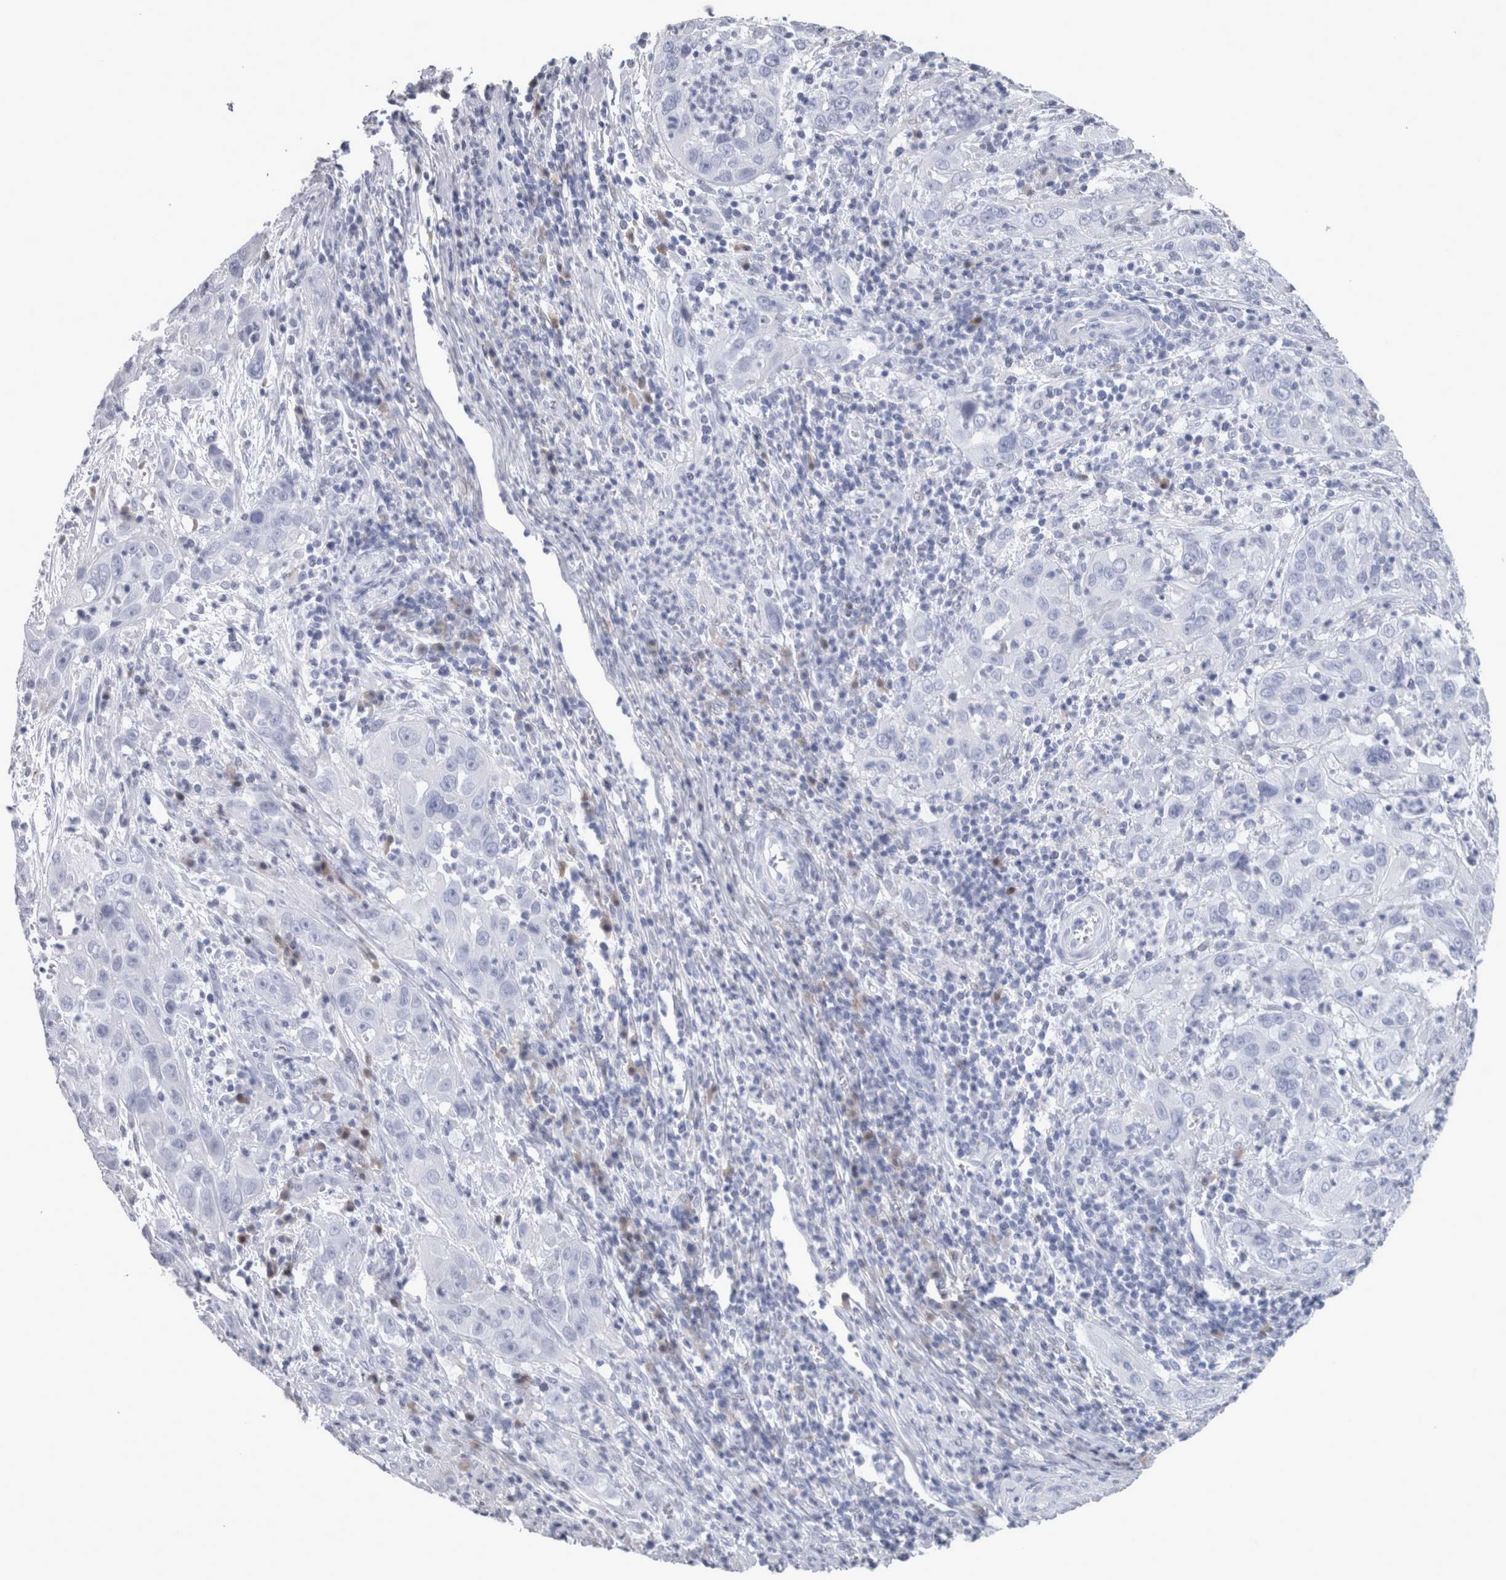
{"staining": {"intensity": "negative", "quantity": "none", "location": "none"}, "tissue": "cervical cancer", "cell_type": "Tumor cells", "image_type": "cancer", "snomed": [{"axis": "morphology", "description": "Squamous cell carcinoma, NOS"}, {"axis": "topography", "description": "Cervix"}], "caption": "Tumor cells are negative for brown protein staining in cervical cancer.", "gene": "CA8", "patient": {"sex": "female", "age": 32}}